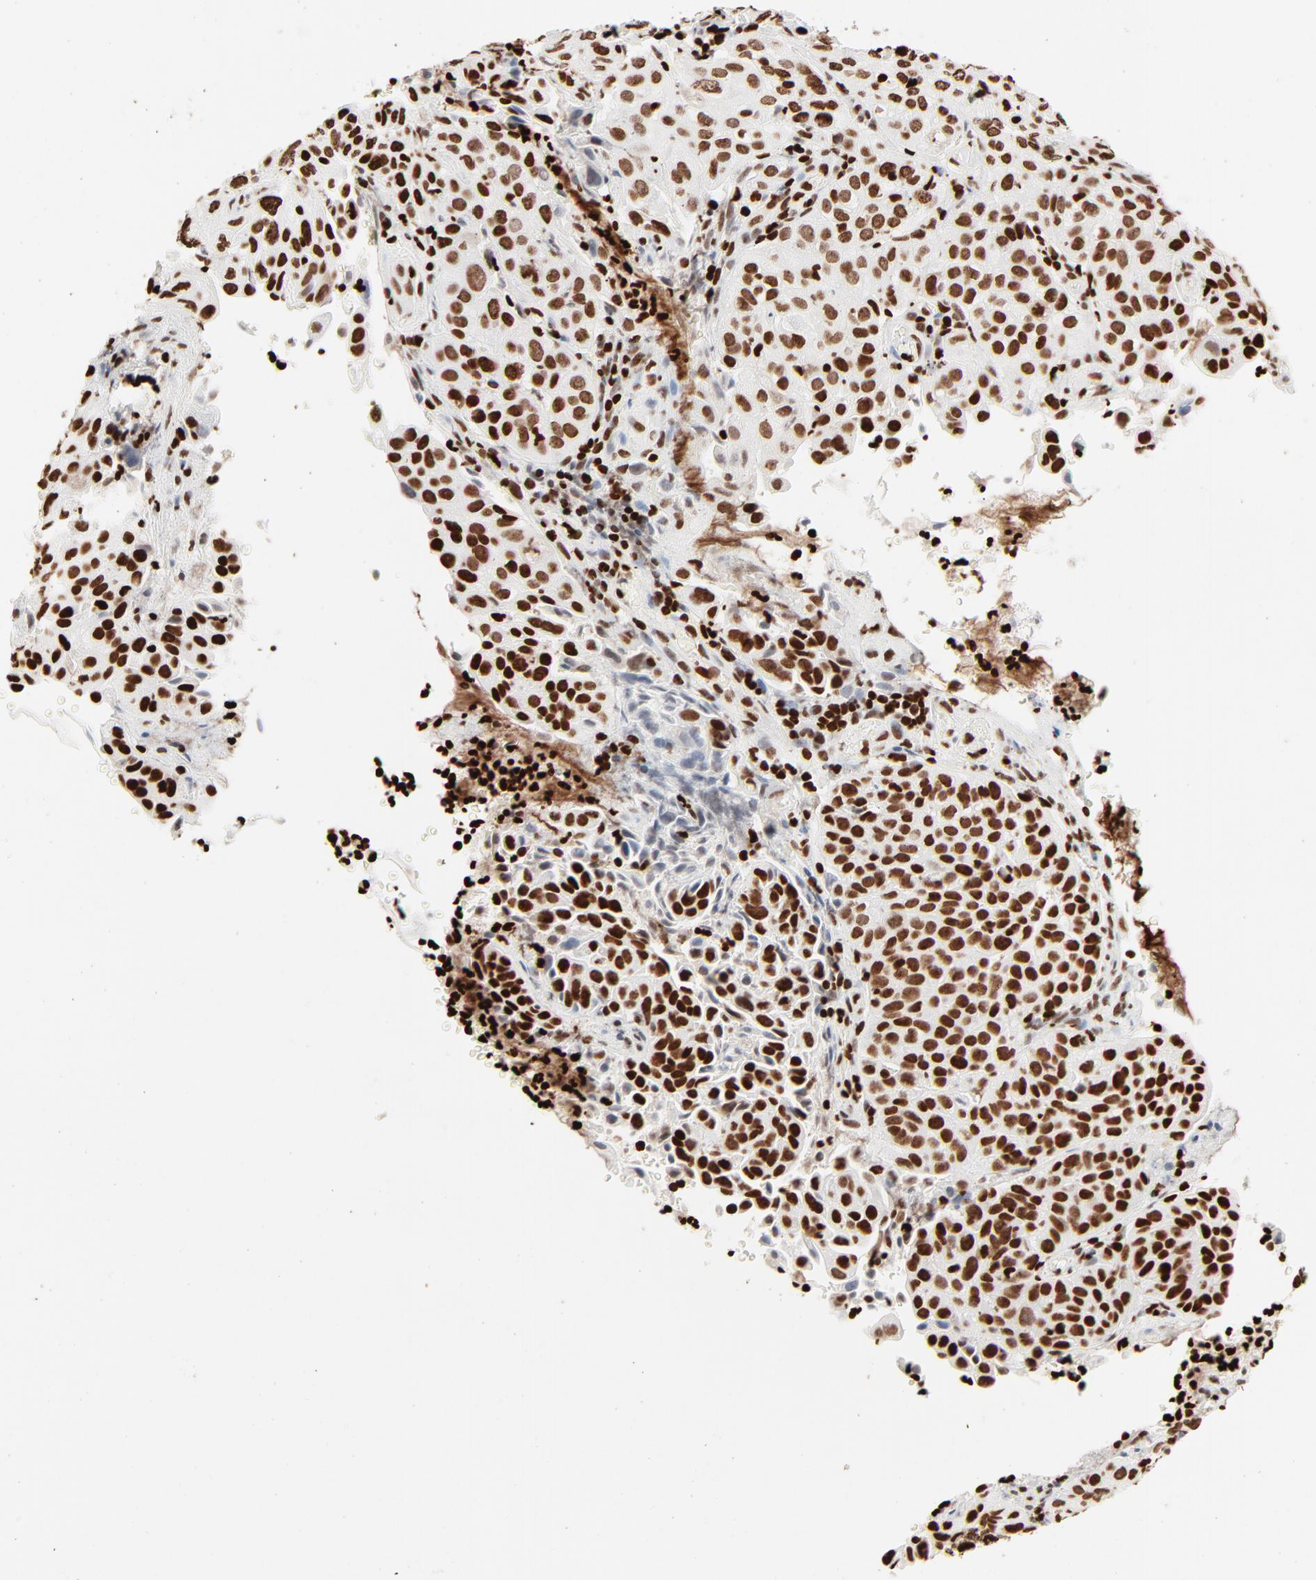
{"staining": {"intensity": "strong", "quantity": ">75%", "location": "nuclear"}, "tissue": "cervical cancer", "cell_type": "Tumor cells", "image_type": "cancer", "snomed": [{"axis": "morphology", "description": "Squamous cell carcinoma, NOS"}, {"axis": "topography", "description": "Cervix"}], "caption": "Brown immunohistochemical staining in cervical cancer demonstrates strong nuclear positivity in about >75% of tumor cells.", "gene": "HMGB2", "patient": {"sex": "female", "age": 38}}